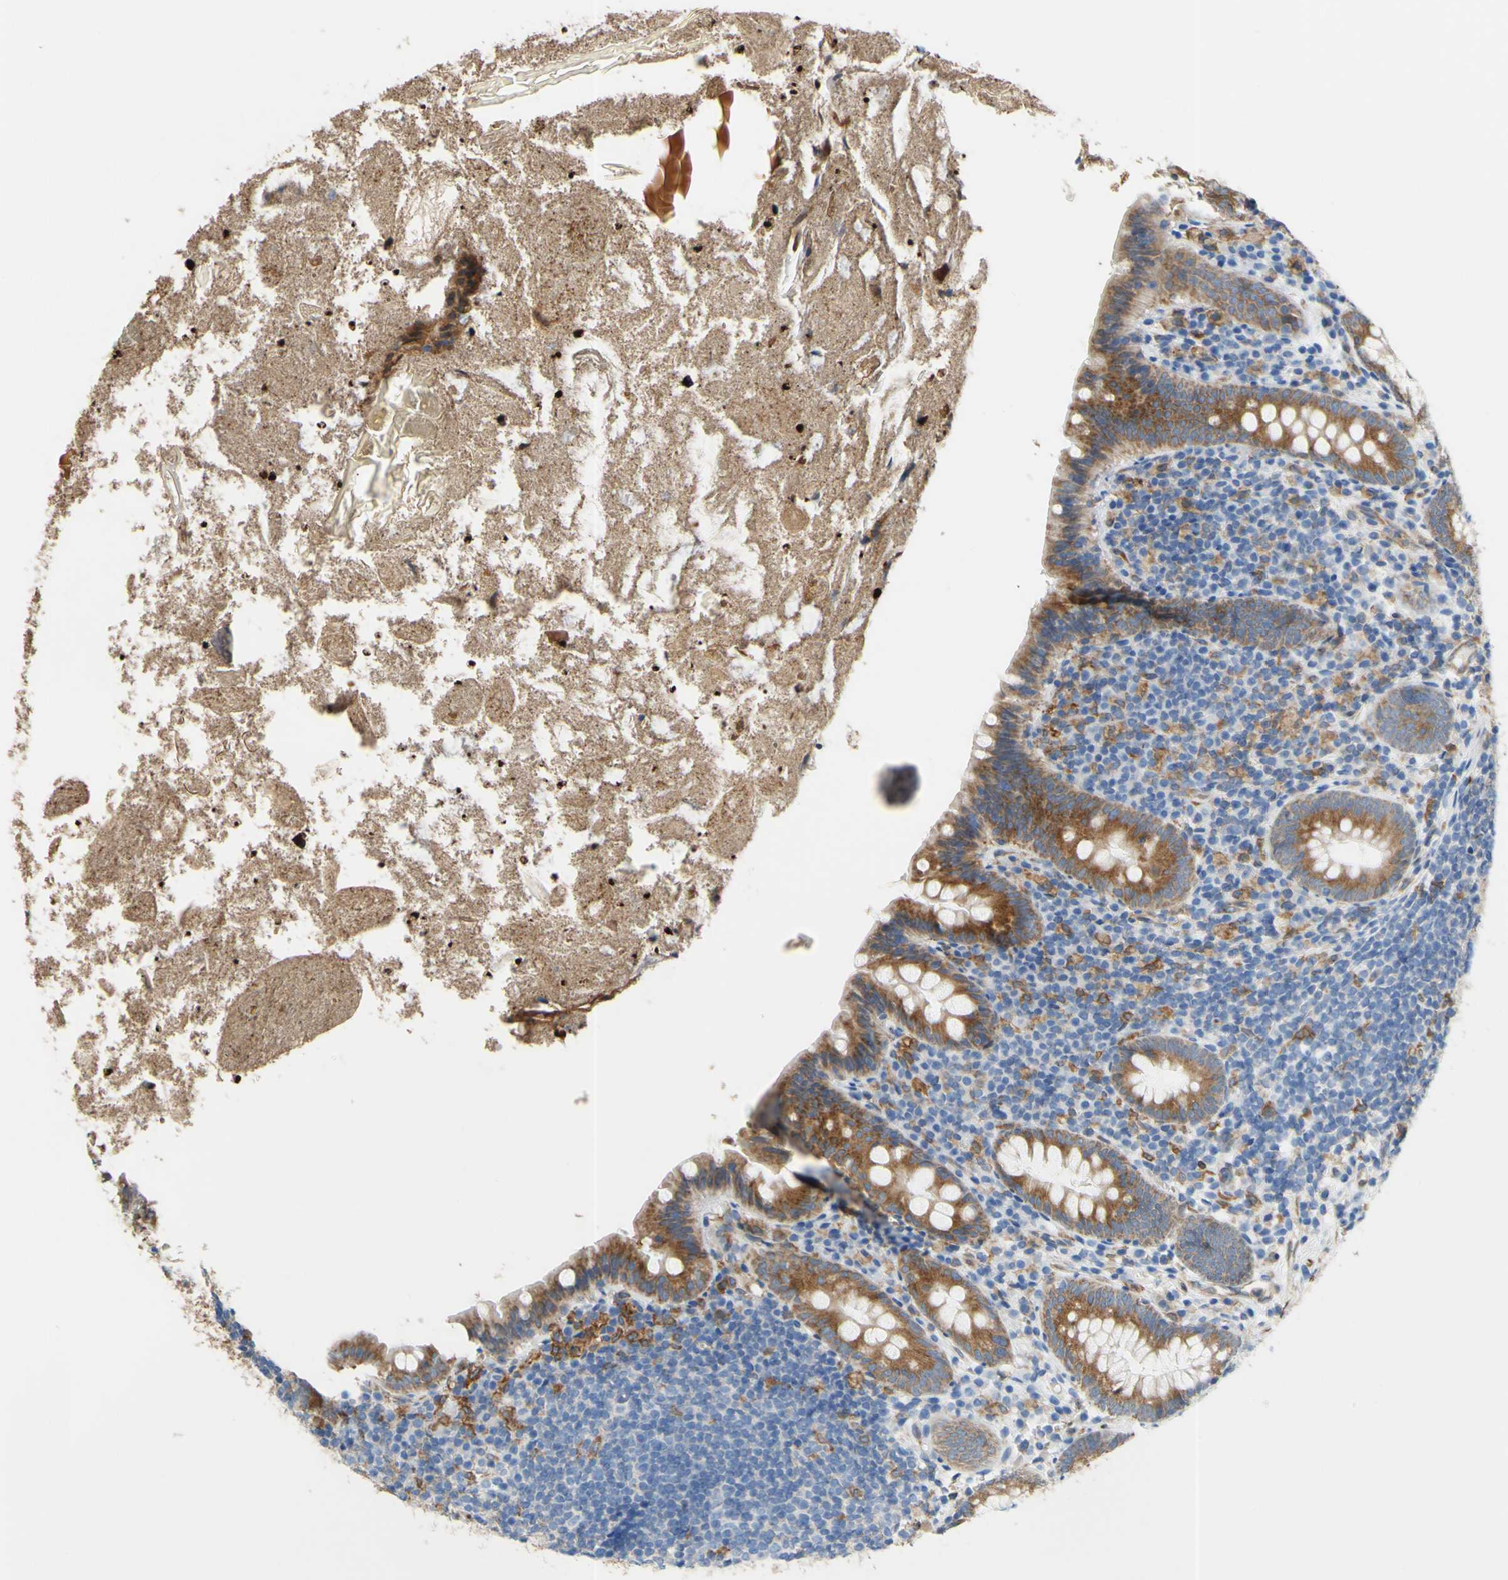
{"staining": {"intensity": "moderate", "quantity": "<25%", "location": "cytoplasmic/membranous"}, "tissue": "appendix", "cell_type": "Glandular cells", "image_type": "normal", "snomed": [{"axis": "morphology", "description": "Normal tissue, NOS"}, {"axis": "topography", "description": "Appendix"}], "caption": "Protein analysis of benign appendix exhibits moderate cytoplasmic/membranous staining in about <25% of glandular cells.", "gene": "MGST2", "patient": {"sex": "male", "age": 52}}